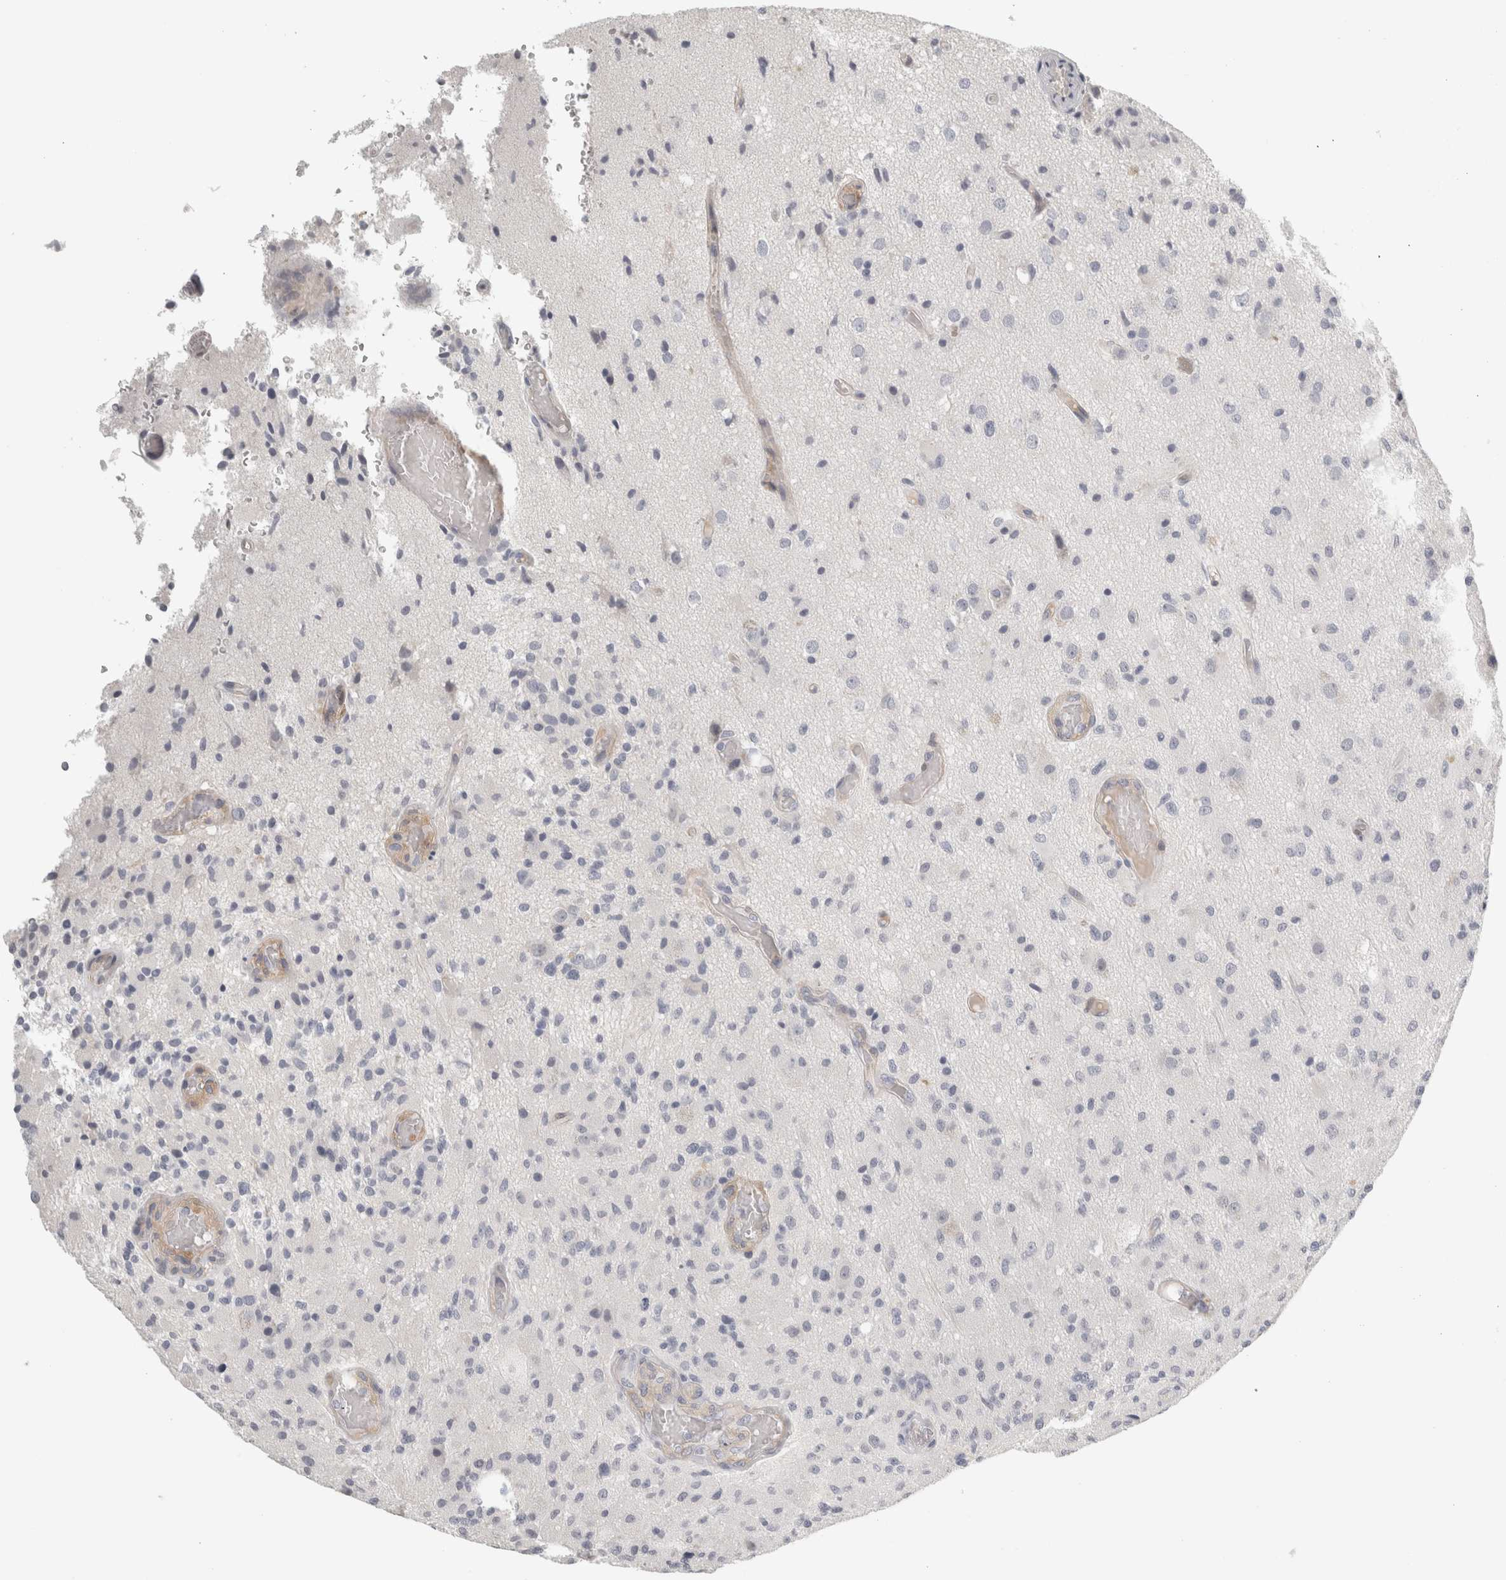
{"staining": {"intensity": "negative", "quantity": "none", "location": "none"}, "tissue": "glioma", "cell_type": "Tumor cells", "image_type": "cancer", "snomed": [{"axis": "morphology", "description": "Normal tissue, NOS"}, {"axis": "morphology", "description": "Glioma, malignant, High grade"}, {"axis": "topography", "description": "Cerebral cortex"}], "caption": "An image of human glioma is negative for staining in tumor cells.", "gene": "FBLIM1", "patient": {"sex": "male", "age": 77}}